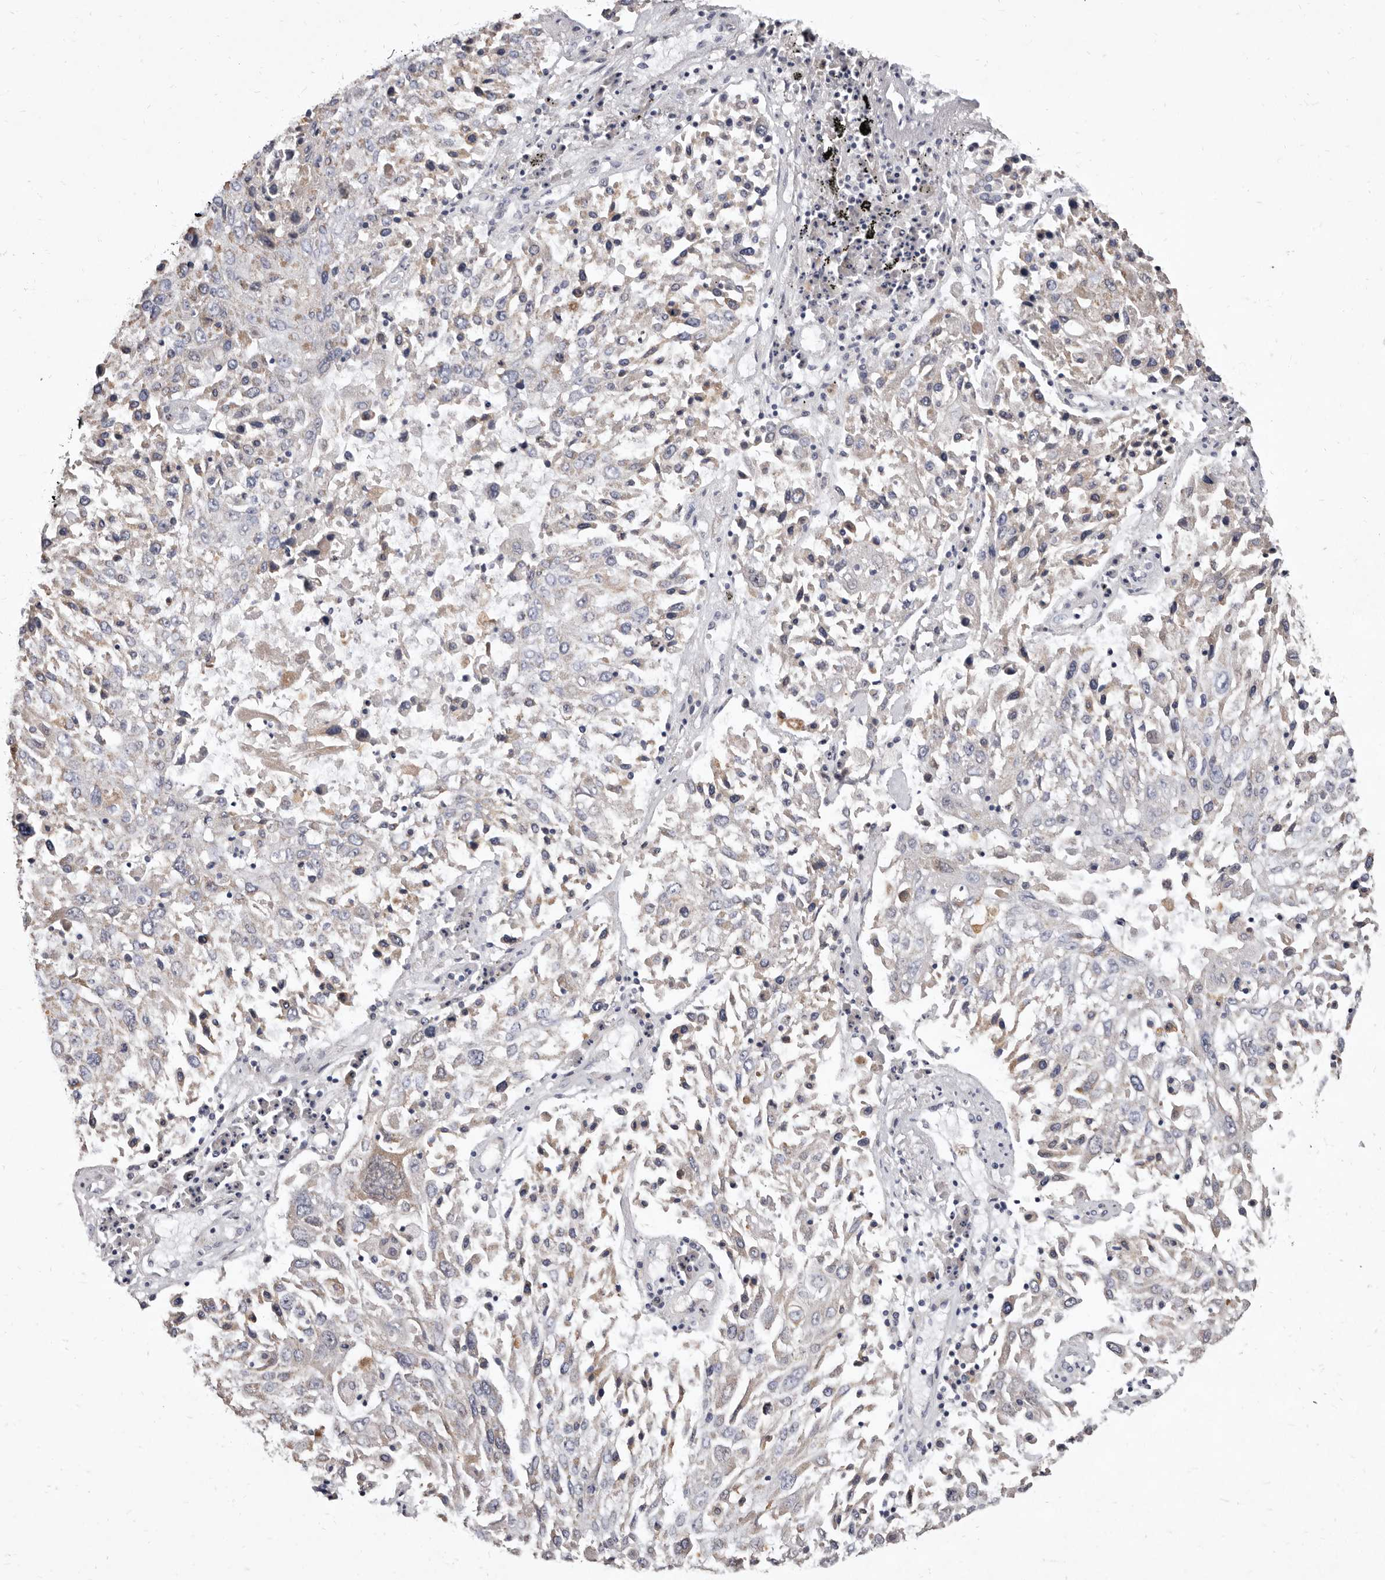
{"staining": {"intensity": "weak", "quantity": "<25%", "location": "cytoplasmic/membranous"}, "tissue": "lung cancer", "cell_type": "Tumor cells", "image_type": "cancer", "snomed": [{"axis": "morphology", "description": "Squamous cell carcinoma, NOS"}, {"axis": "topography", "description": "Lung"}], "caption": "Protein analysis of lung squamous cell carcinoma demonstrates no significant expression in tumor cells. (Stains: DAB IHC with hematoxylin counter stain, Microscopy: brightfield microscopy at high magnification).", "gene": "CYP2E1", "patient": {"sex": "male", "age": 65}}